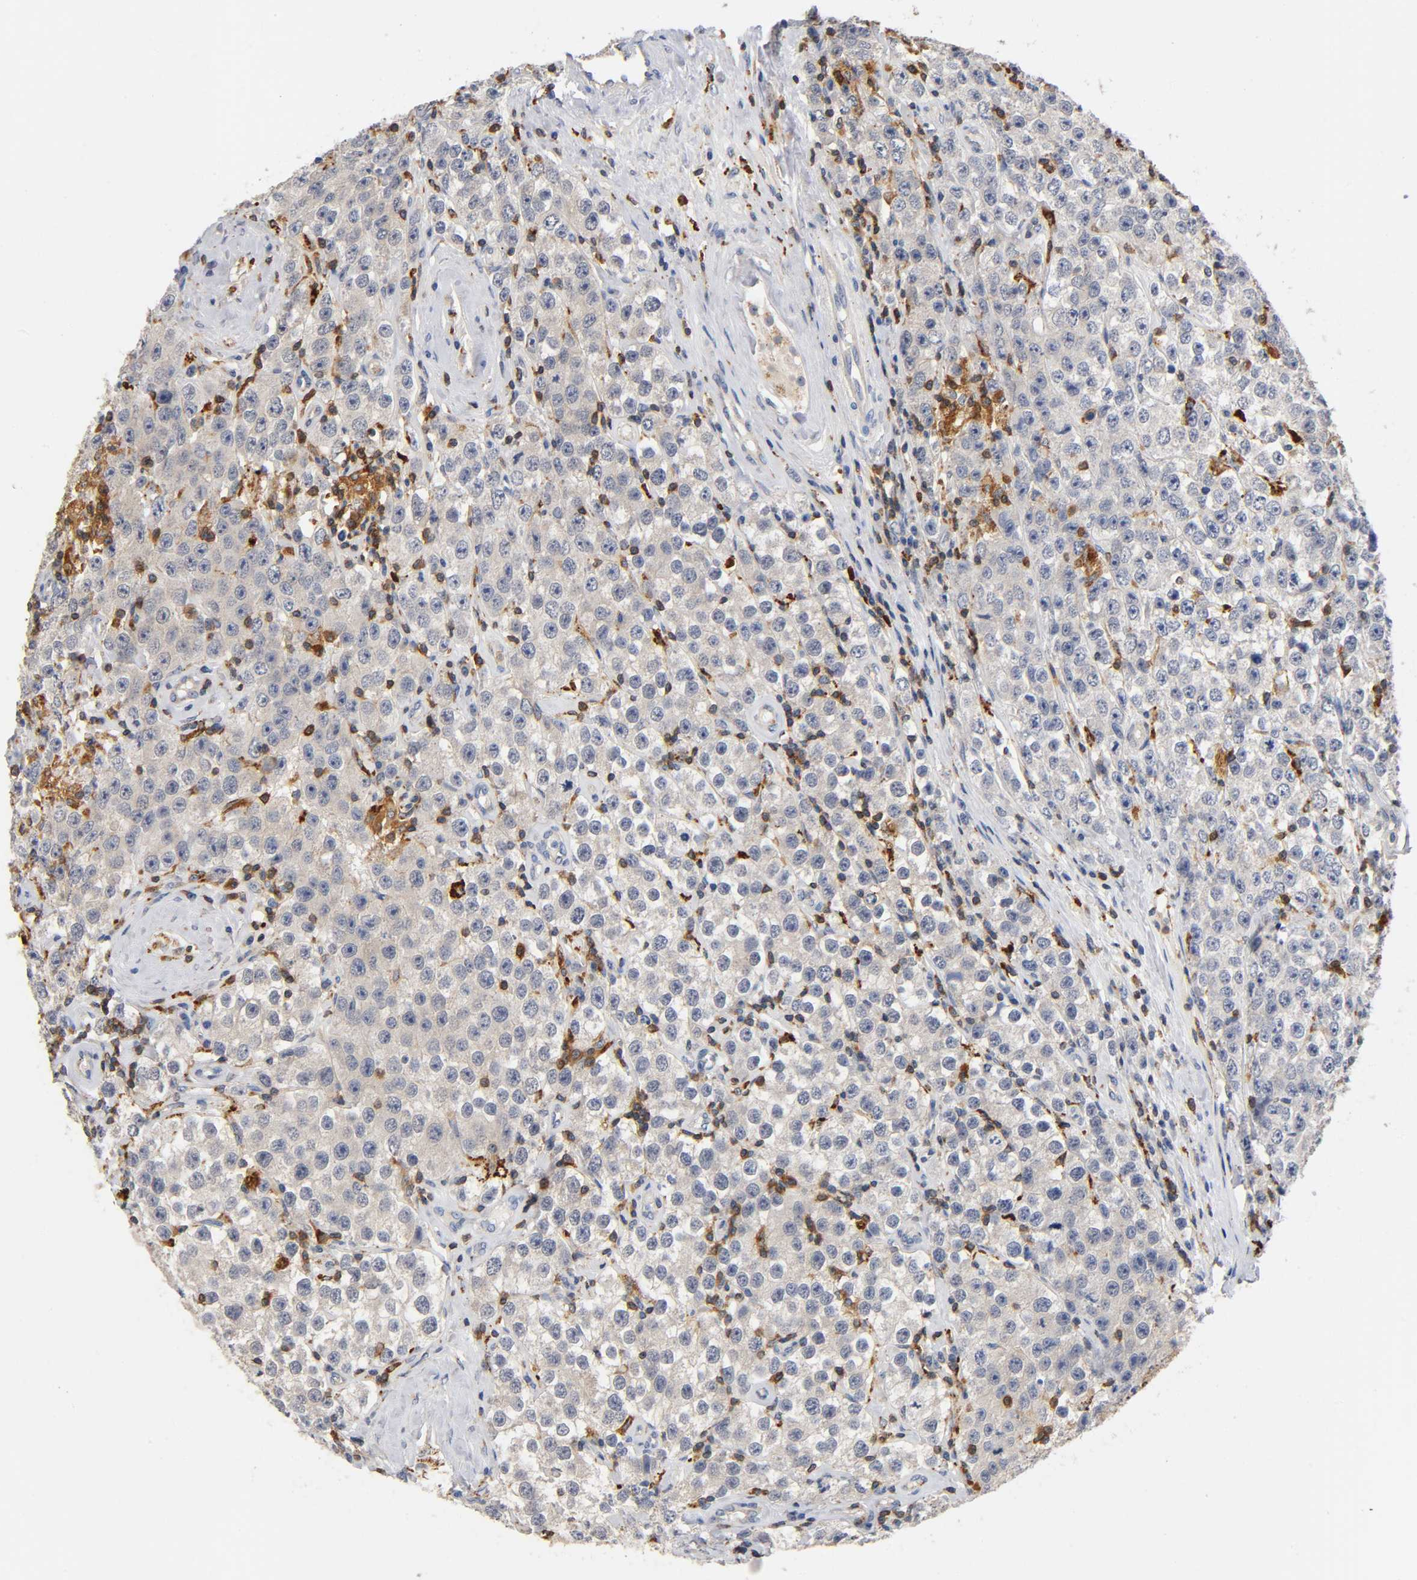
{"staining": {"intensity": "negative", "quantity": "none", "location": "none"}, "tissue": "testis cancer", "cell_type": "Tumor cells", "image_type": "cancer", "snomed": [{"axis": "morphology", "description": "Seminoma, NOS"}, {"axis": "topography", "description": "Testis"}], "caption": "Tumor cells are negative for brown protein staining in testis seminoma.", "gene": "UCKL1", "patient": {"sex": "male", "age": 52}}